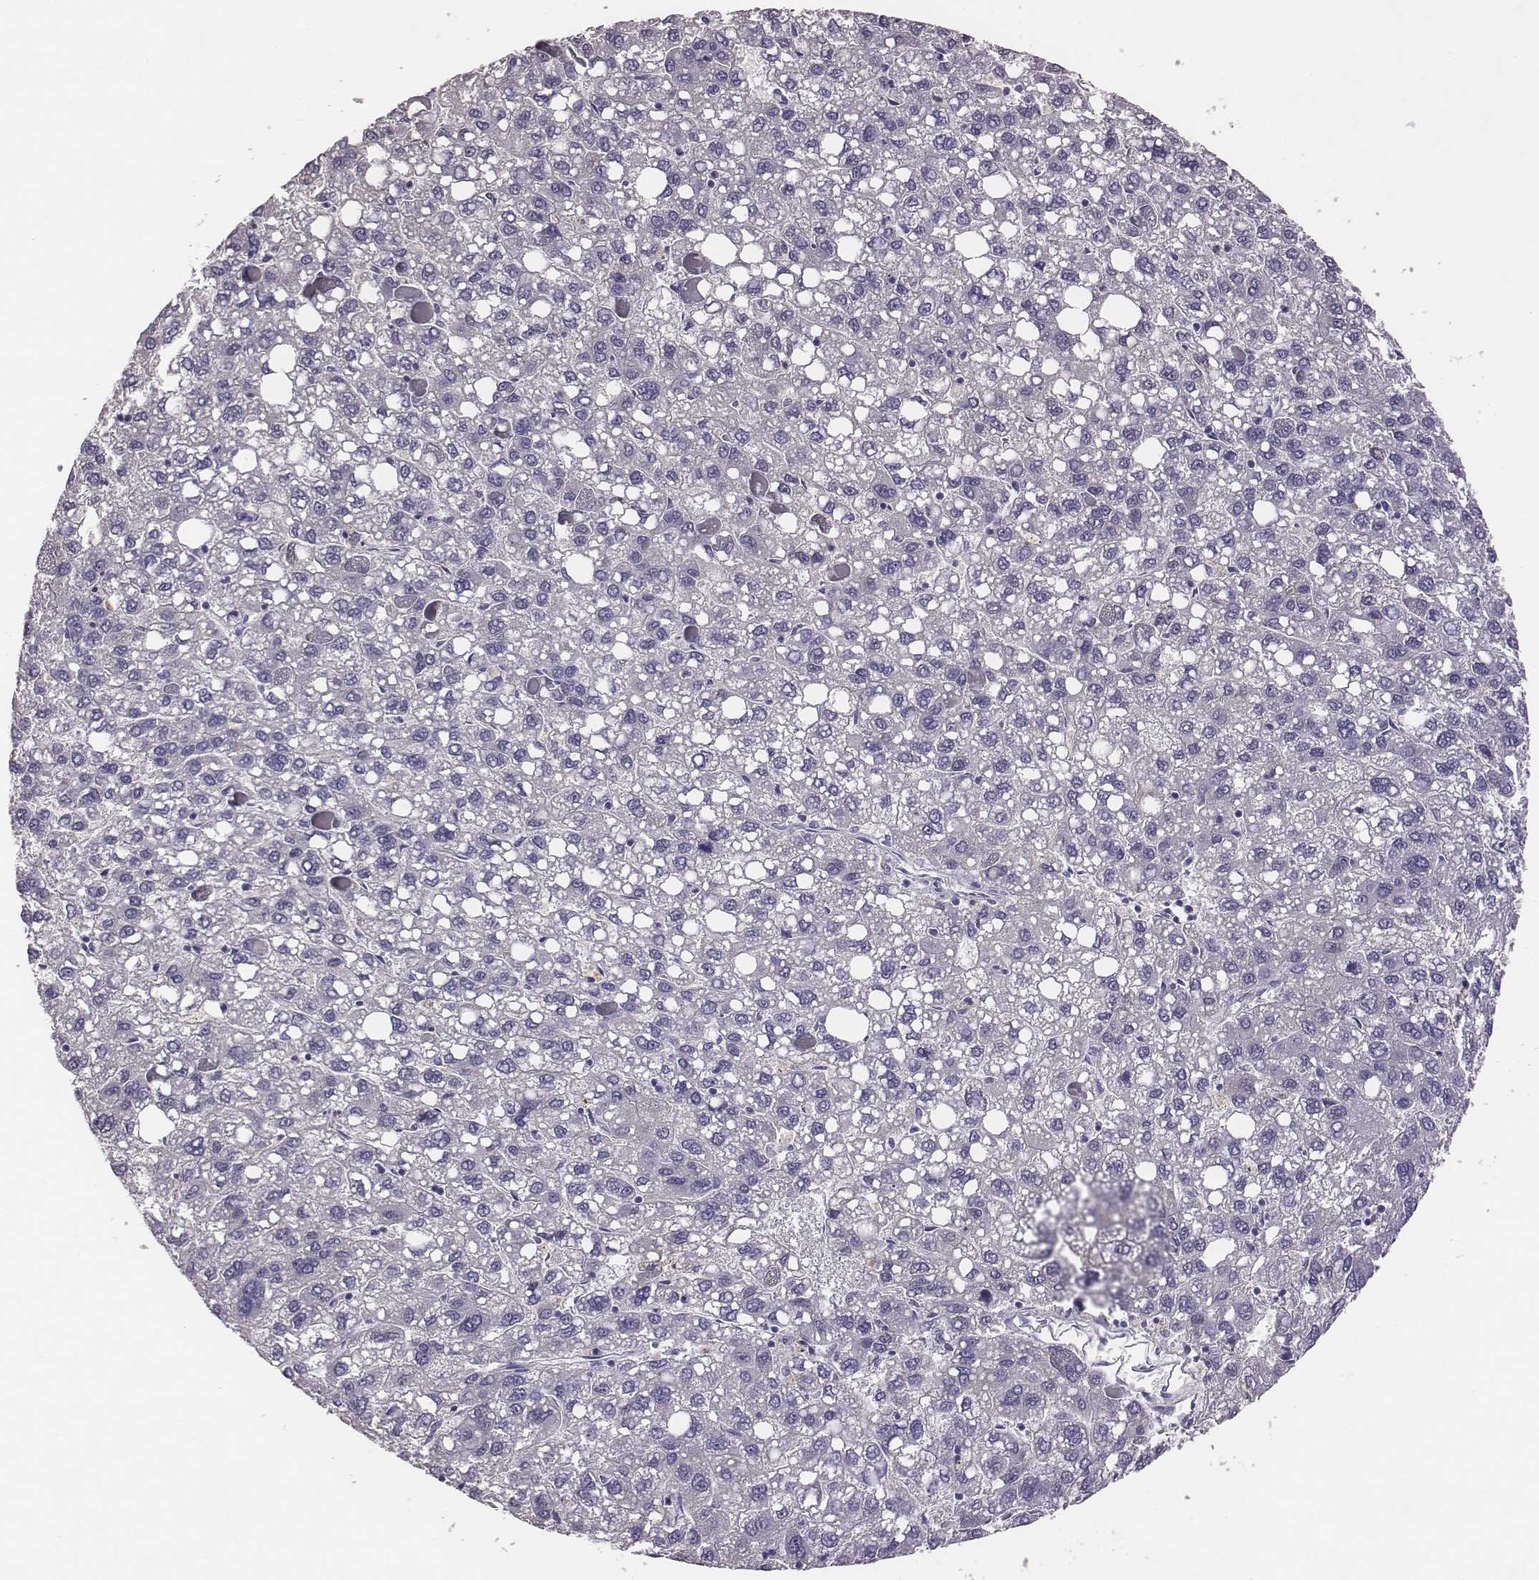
{"staining": {"intensity": "negative", "quantity": "none", "location": "none"}, "tissue": "liver cancer", "cell_type": "Tumor cells", "image_type": "cancer", "snomed": [{"axis": "morphology", "description": "Carcinoma, Hepatocellular, NOS"}, {"axis": "topography", "description": "Liver"}], "caption": "Image shows no significant protein expression in tumor cells of liver cancer (hepatocellular carcinoma).", "gene": "EN1", "patient": {"sex": "female", "age": 82}}